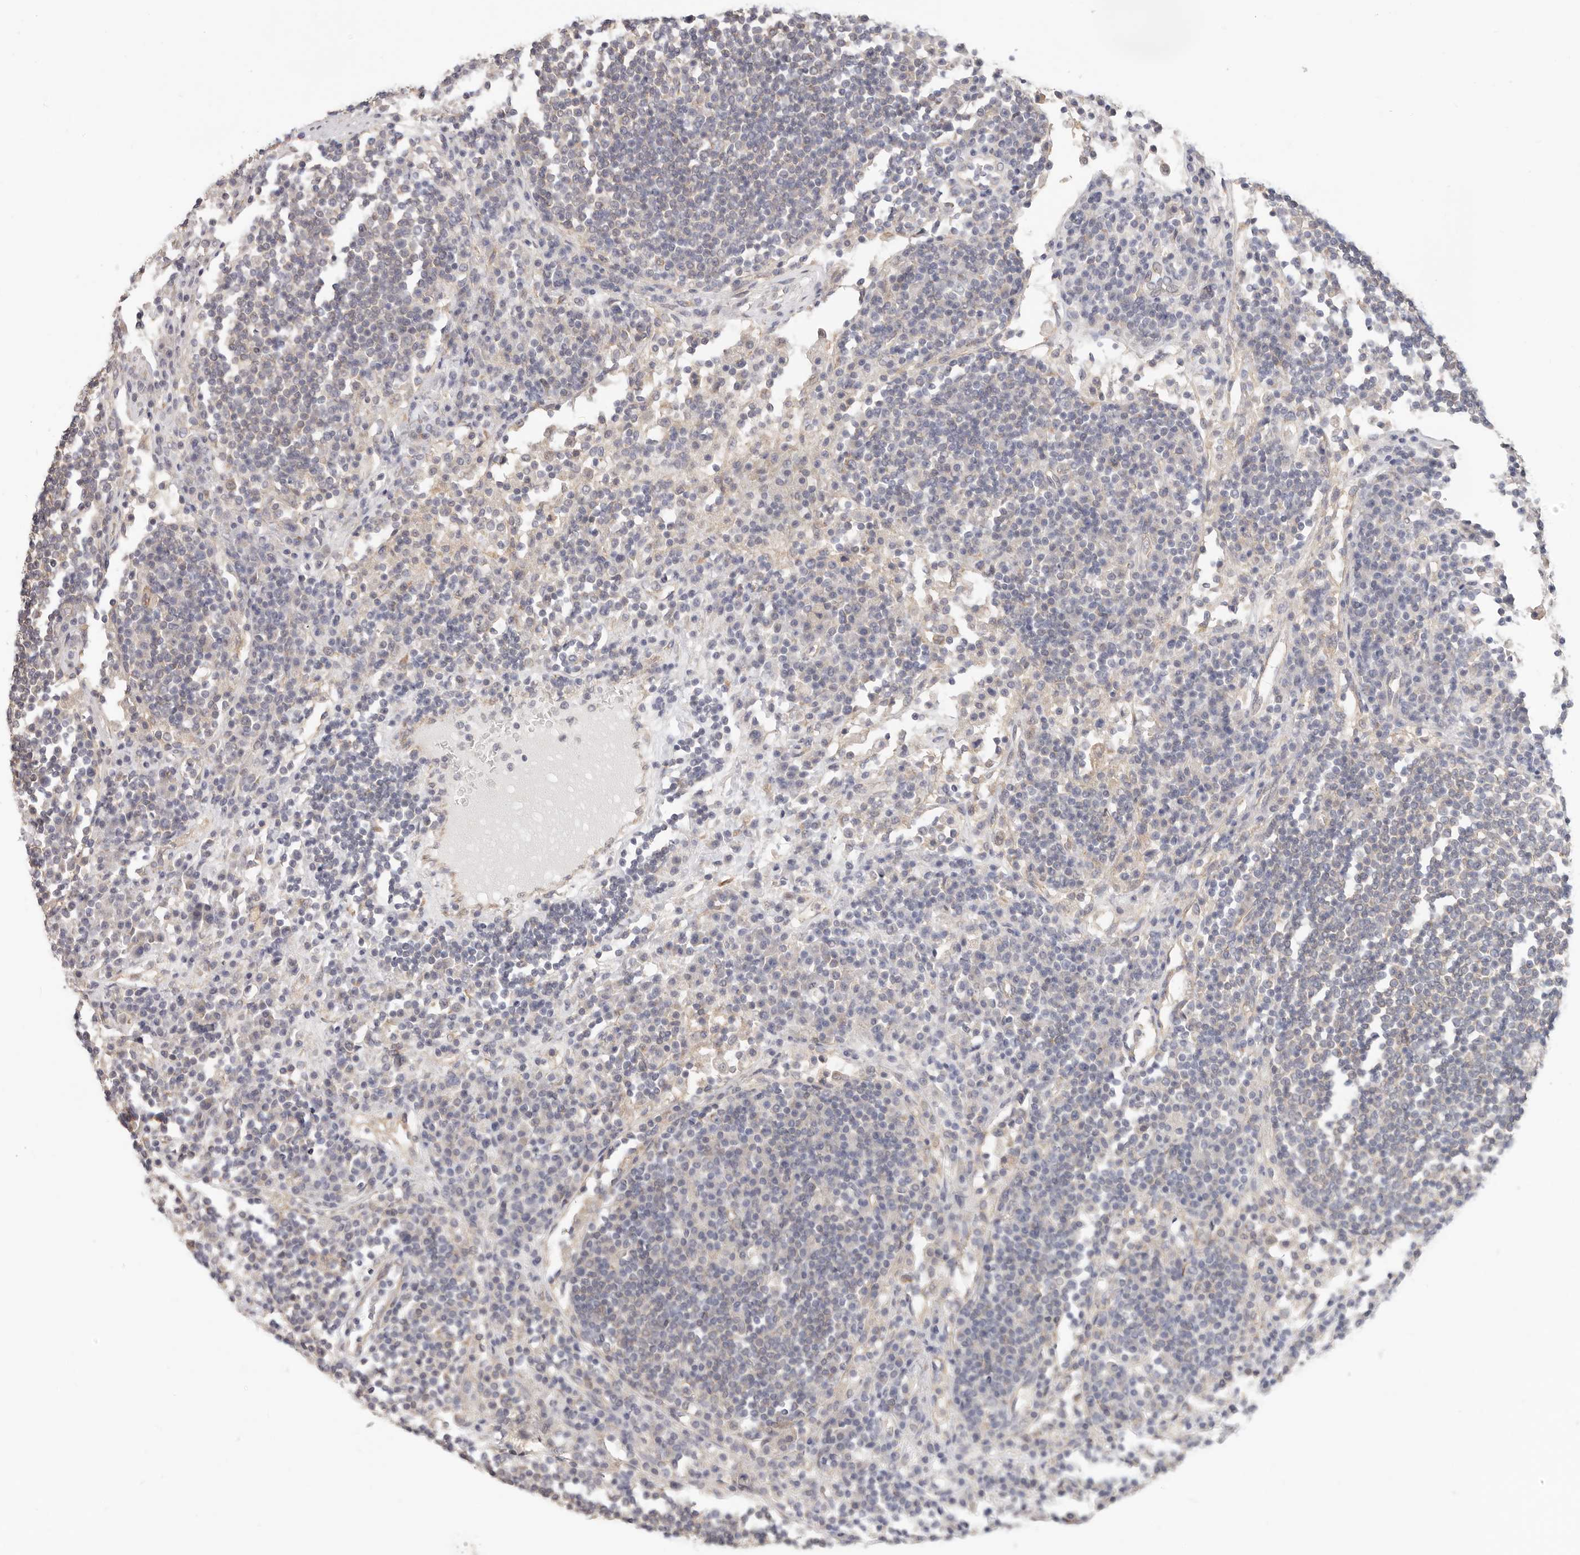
{"staining": {"intensity": "negative", "quantity": "none", "location": "none"}, "tissue": "lymph node", "cell_type": "Germinal center cells", "image_type": "normal", "snomed": [{"axis": "morphology", "description": "Normal tissue, NOS"}, {"axis": "topography", "description": "Lymph node"}], "caption": "A histopathology image of lymph node stained for a protein reveals no brown staining in germinal center cells.", "gene": "AFDN", "patient": {"sex": "female", "age": 53}}